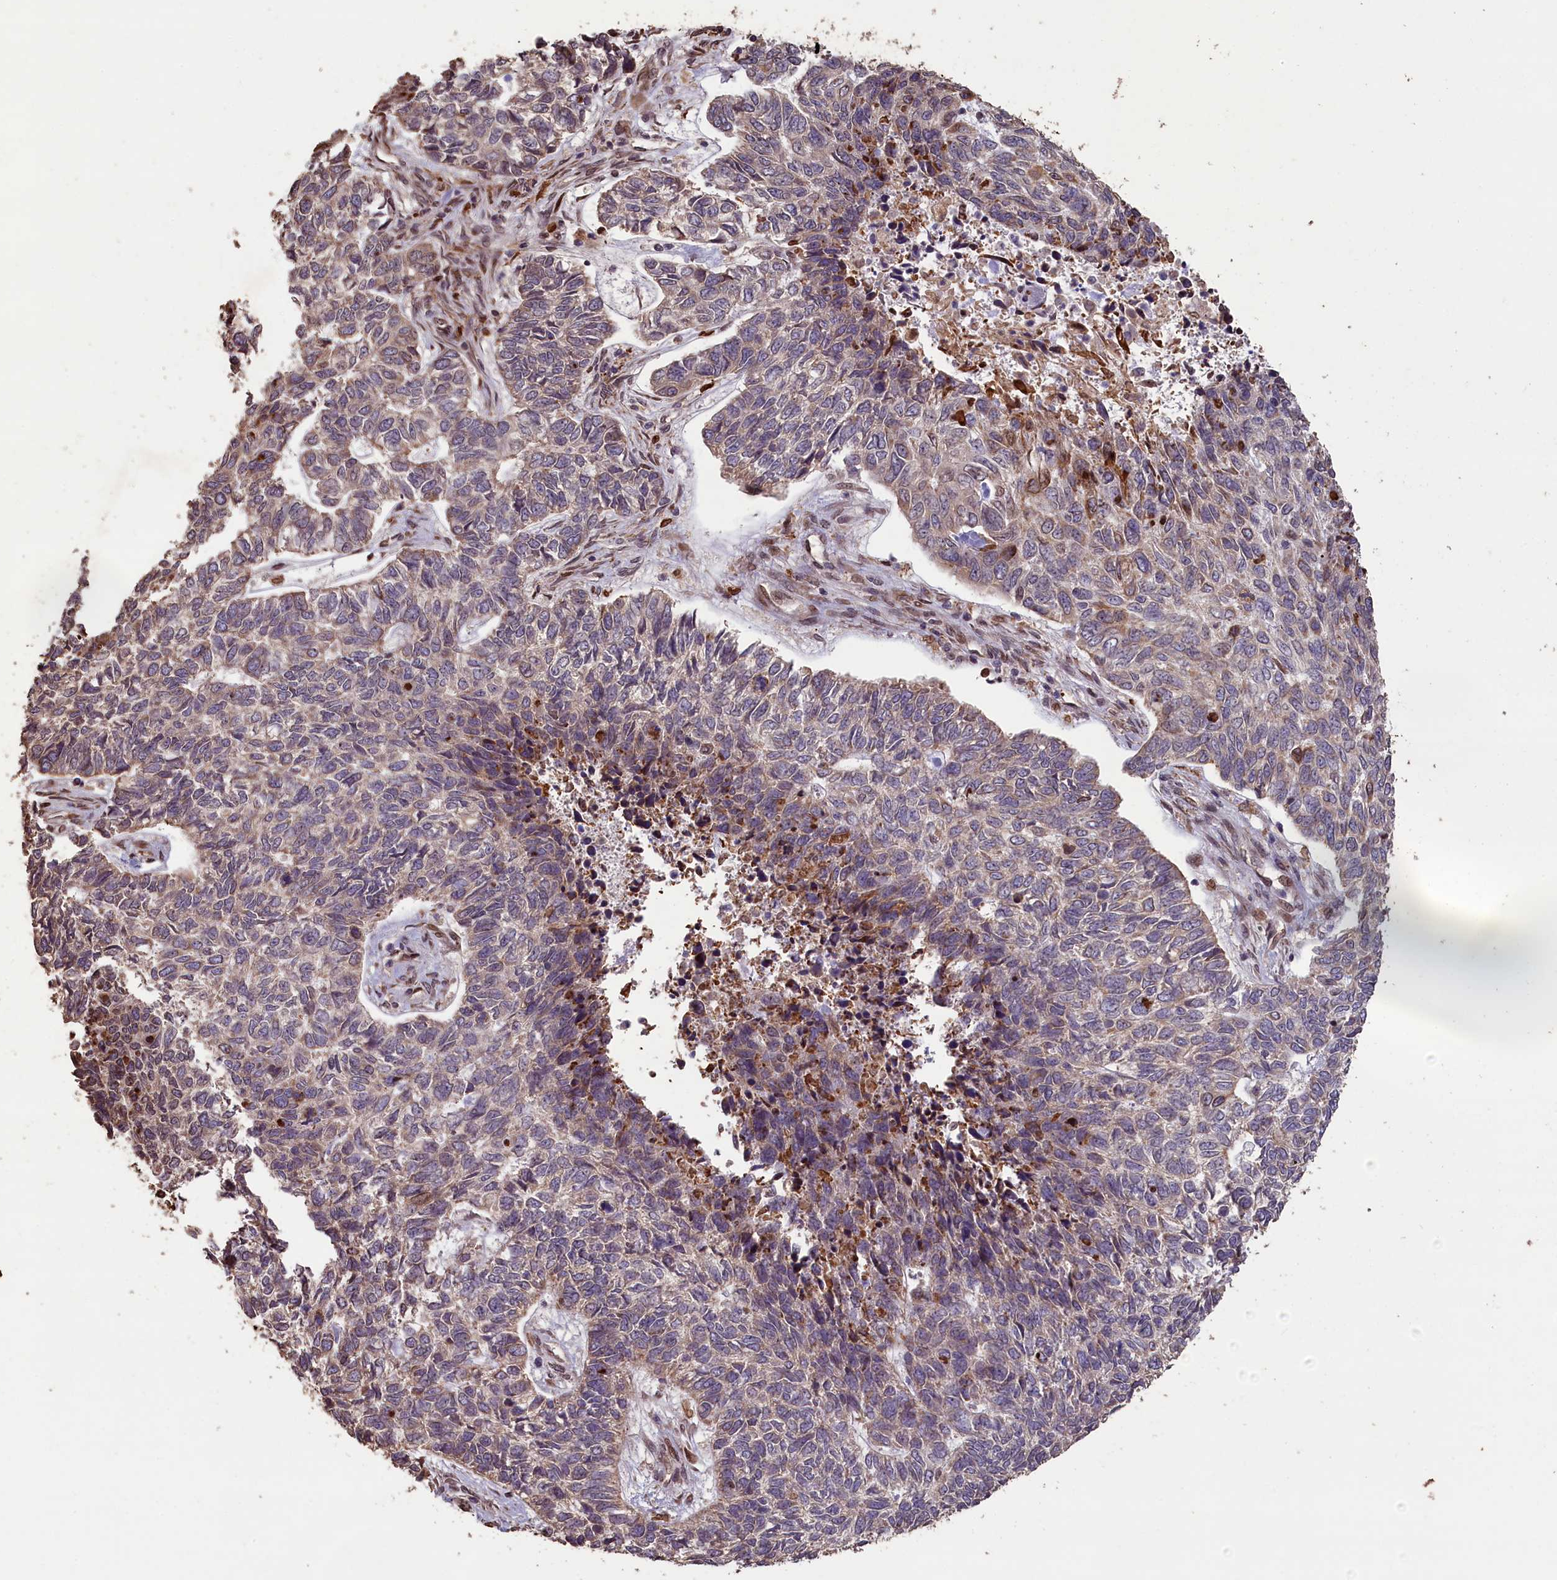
{"staining": {"intensity": "weak", "quantity": "<25%", "location": "cytoplasmic/membranous"}, "tissue": "skin cancer", "cell_type": "Tumor cells", "image_type": "cancer", "snomed": [{"axis": "morphology", "description": "Basal cell carcinoma"}, {"axis": "topography", "description": "Skin"}], "caption": "Basal cell carcinoma (skin) stained for a protein using immunohistochemistry reveals no positivity tumor cells.", "gene": "SLC38A7", "patient": {"sex": "female", "age": 65}}